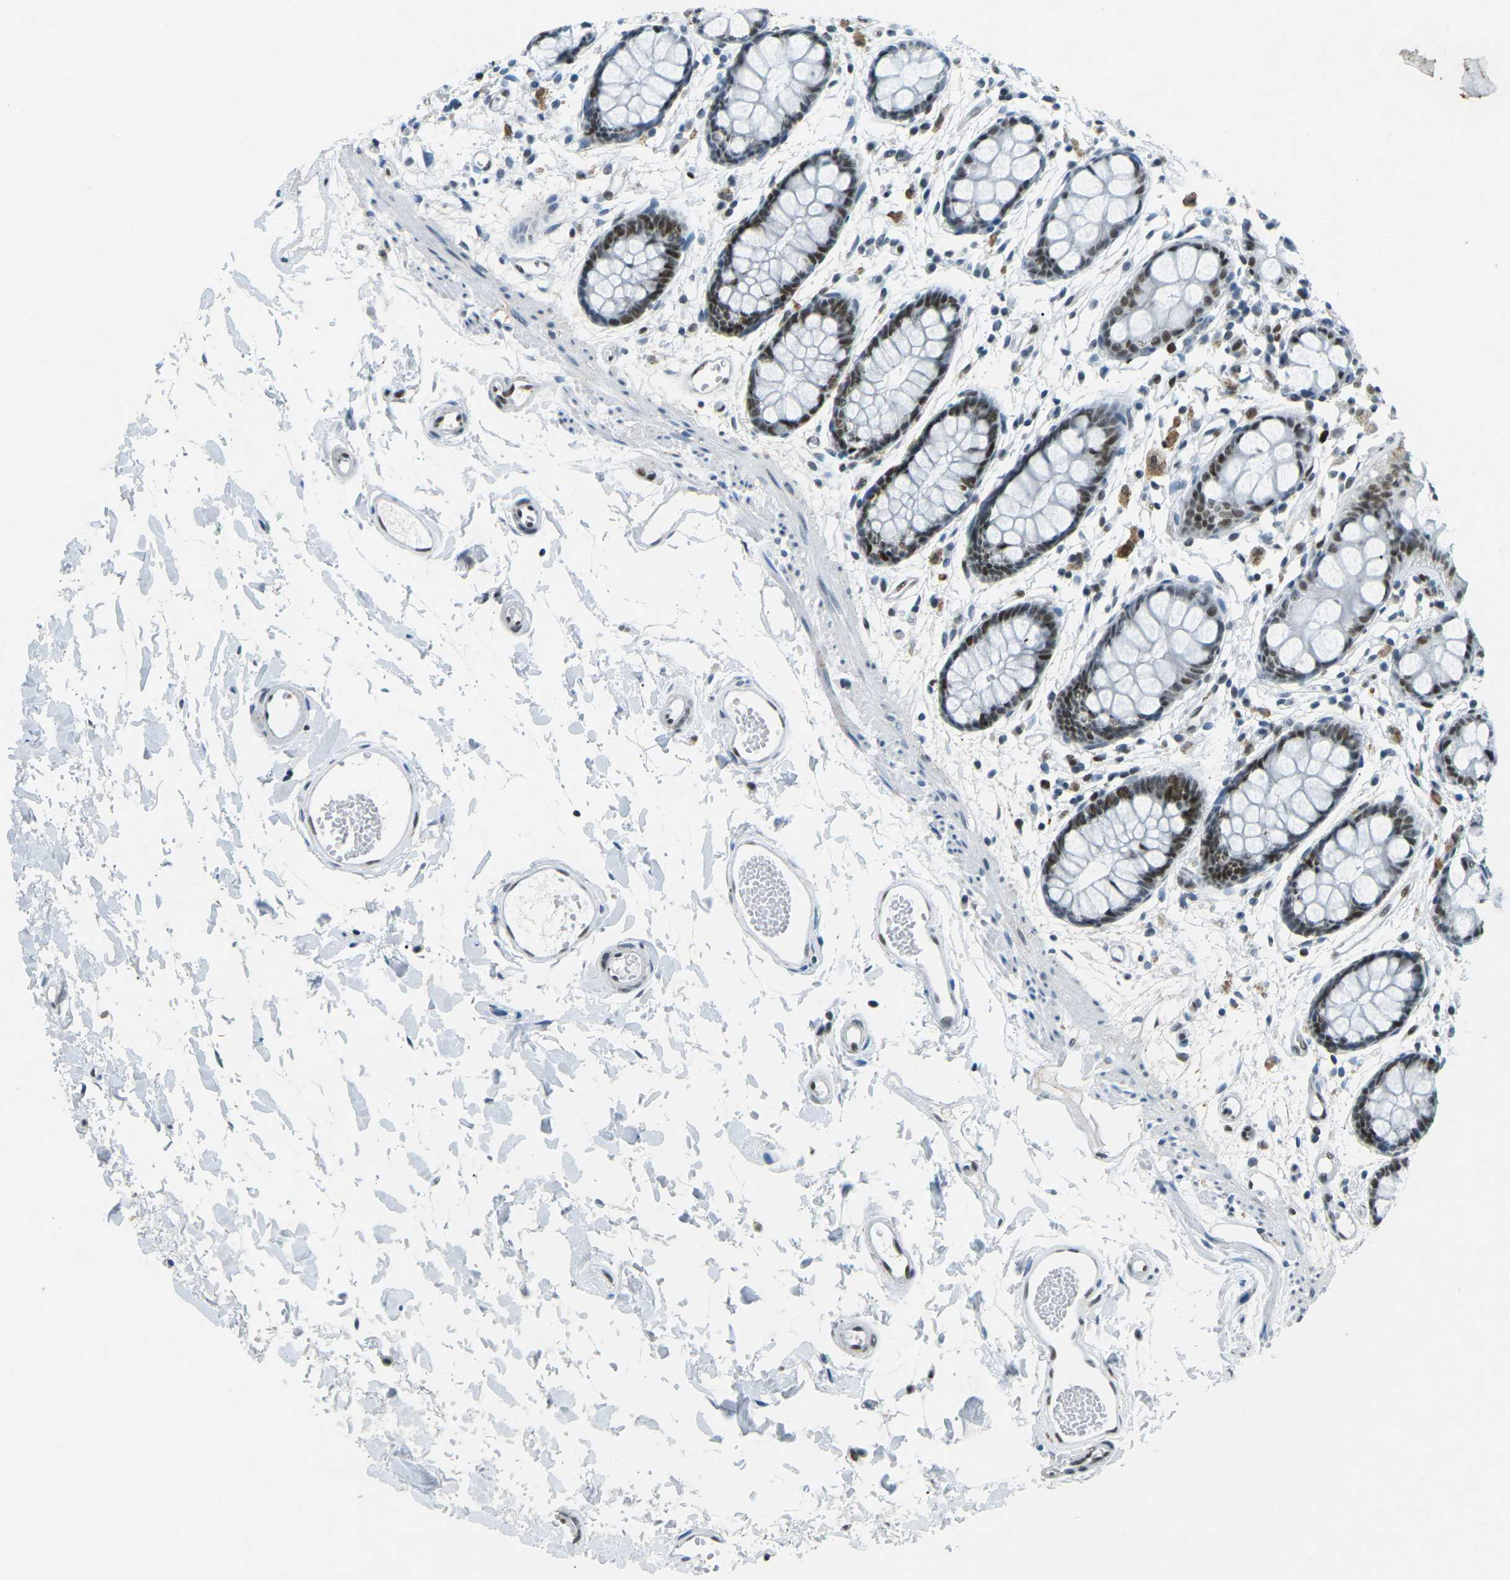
{"staining": {"intensity": "strong", "quantity": ">75%", "location": "nuclear"}, "tissue": "rectum", "cell_type": "Glandular cells", "image_type": "normal", "snomed": [{"axis": "morphology", "description": "Normal tissue, NOS"}, {"axis": "topography", "description": "Rectum"}], "caption": "A high amount of strong nuclear expression is present in about >75% of glandular cells in normal rectum.", "gene": "RB1", "patient": {"sex": "female", "age": 66}}